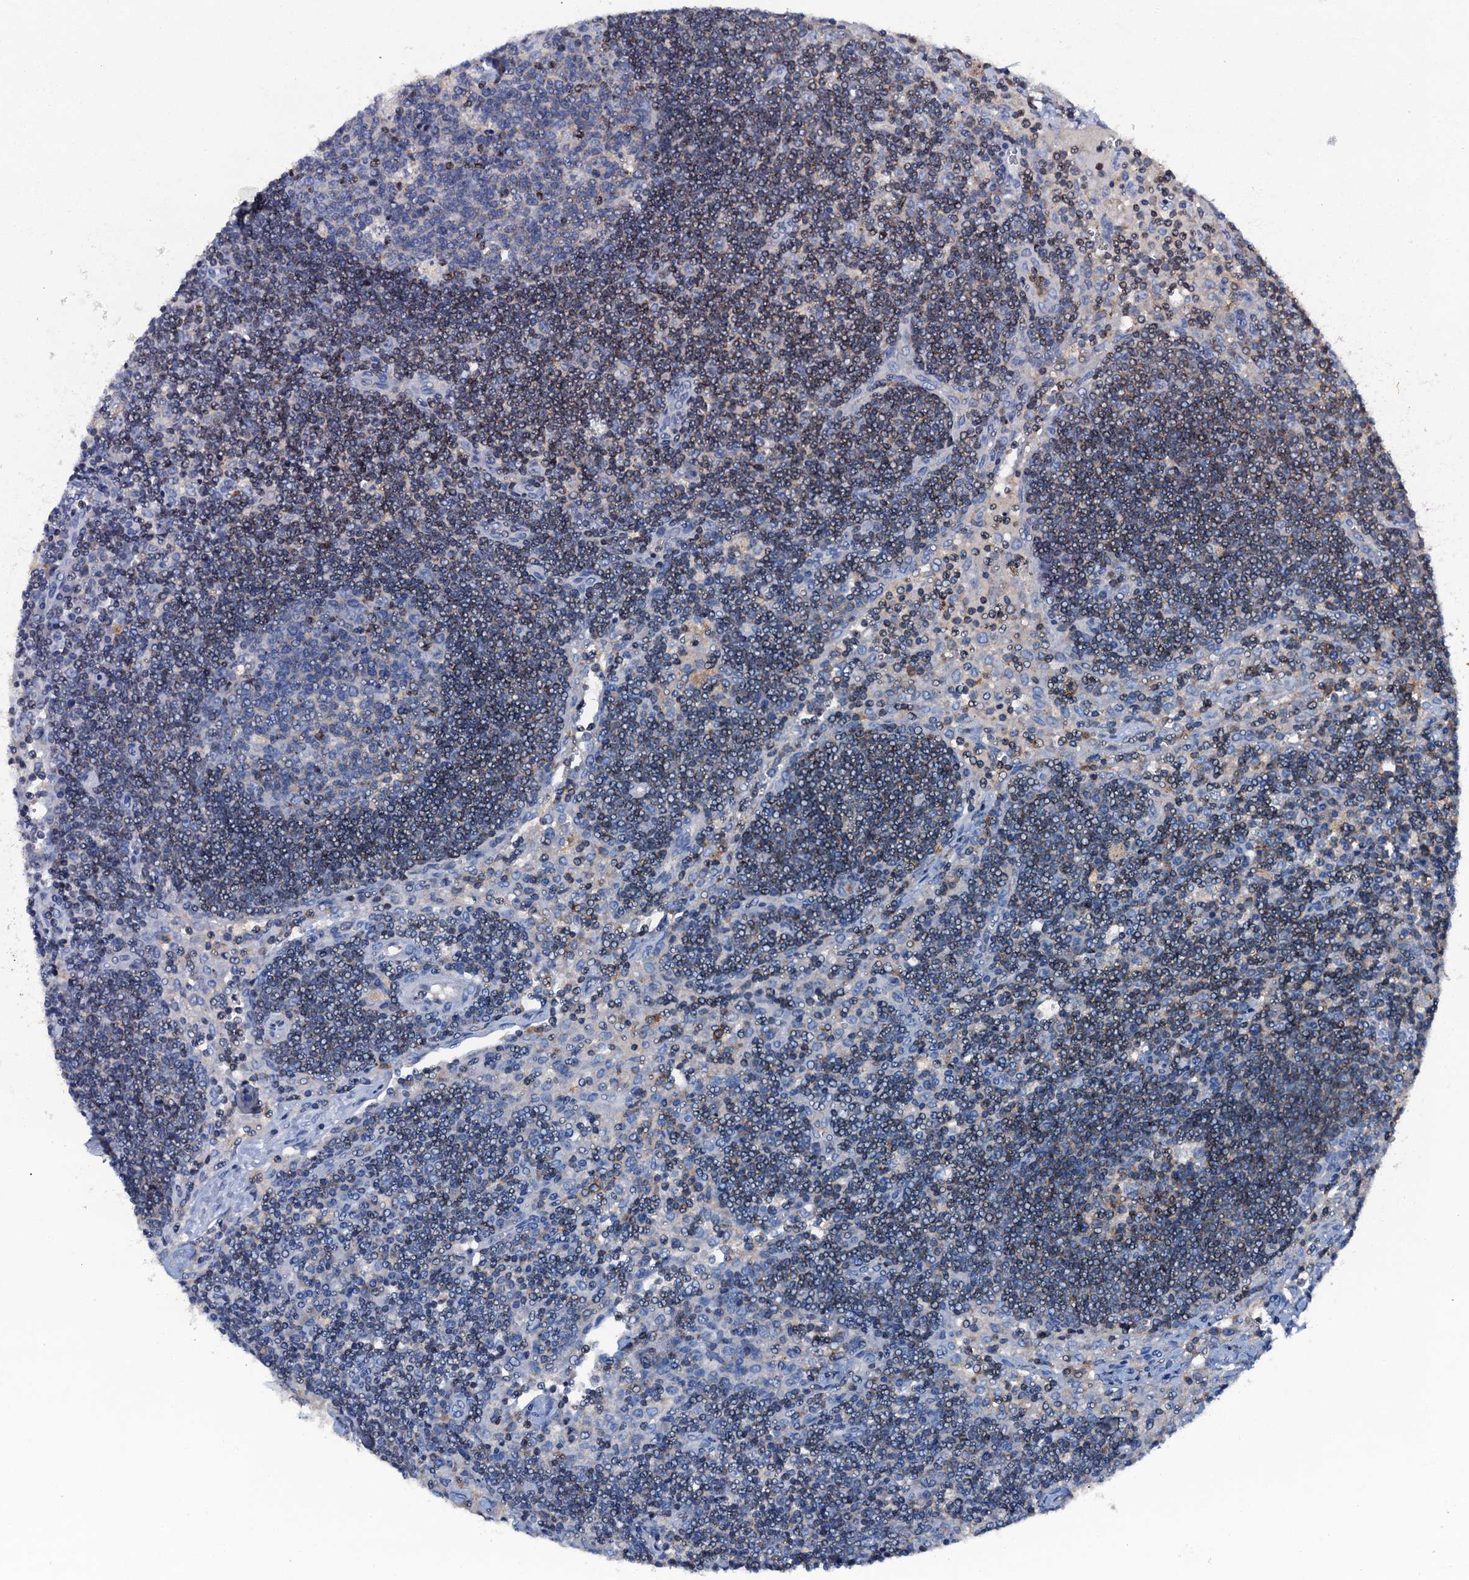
{"staining": {"intensity": "moderate", "quantity": "<25%", "location": "cytoplasmic/membranous"}, "tissue": "lymph node", "cell_type": "Germinal center cells", "image_type": "normal", "snomed": [{"axis": "morphology", "description": "Normal tissue, NOS"}, {"axis": "topography", "description": "Lymph node"}], "caption": "Protein staining exhibits moderate cytoplasmic/membranous expression in about <25% of germinal center cells in benign lymph node.", "gene": "MS4A4E", "patient": {"sex": "male", "age": 58}}